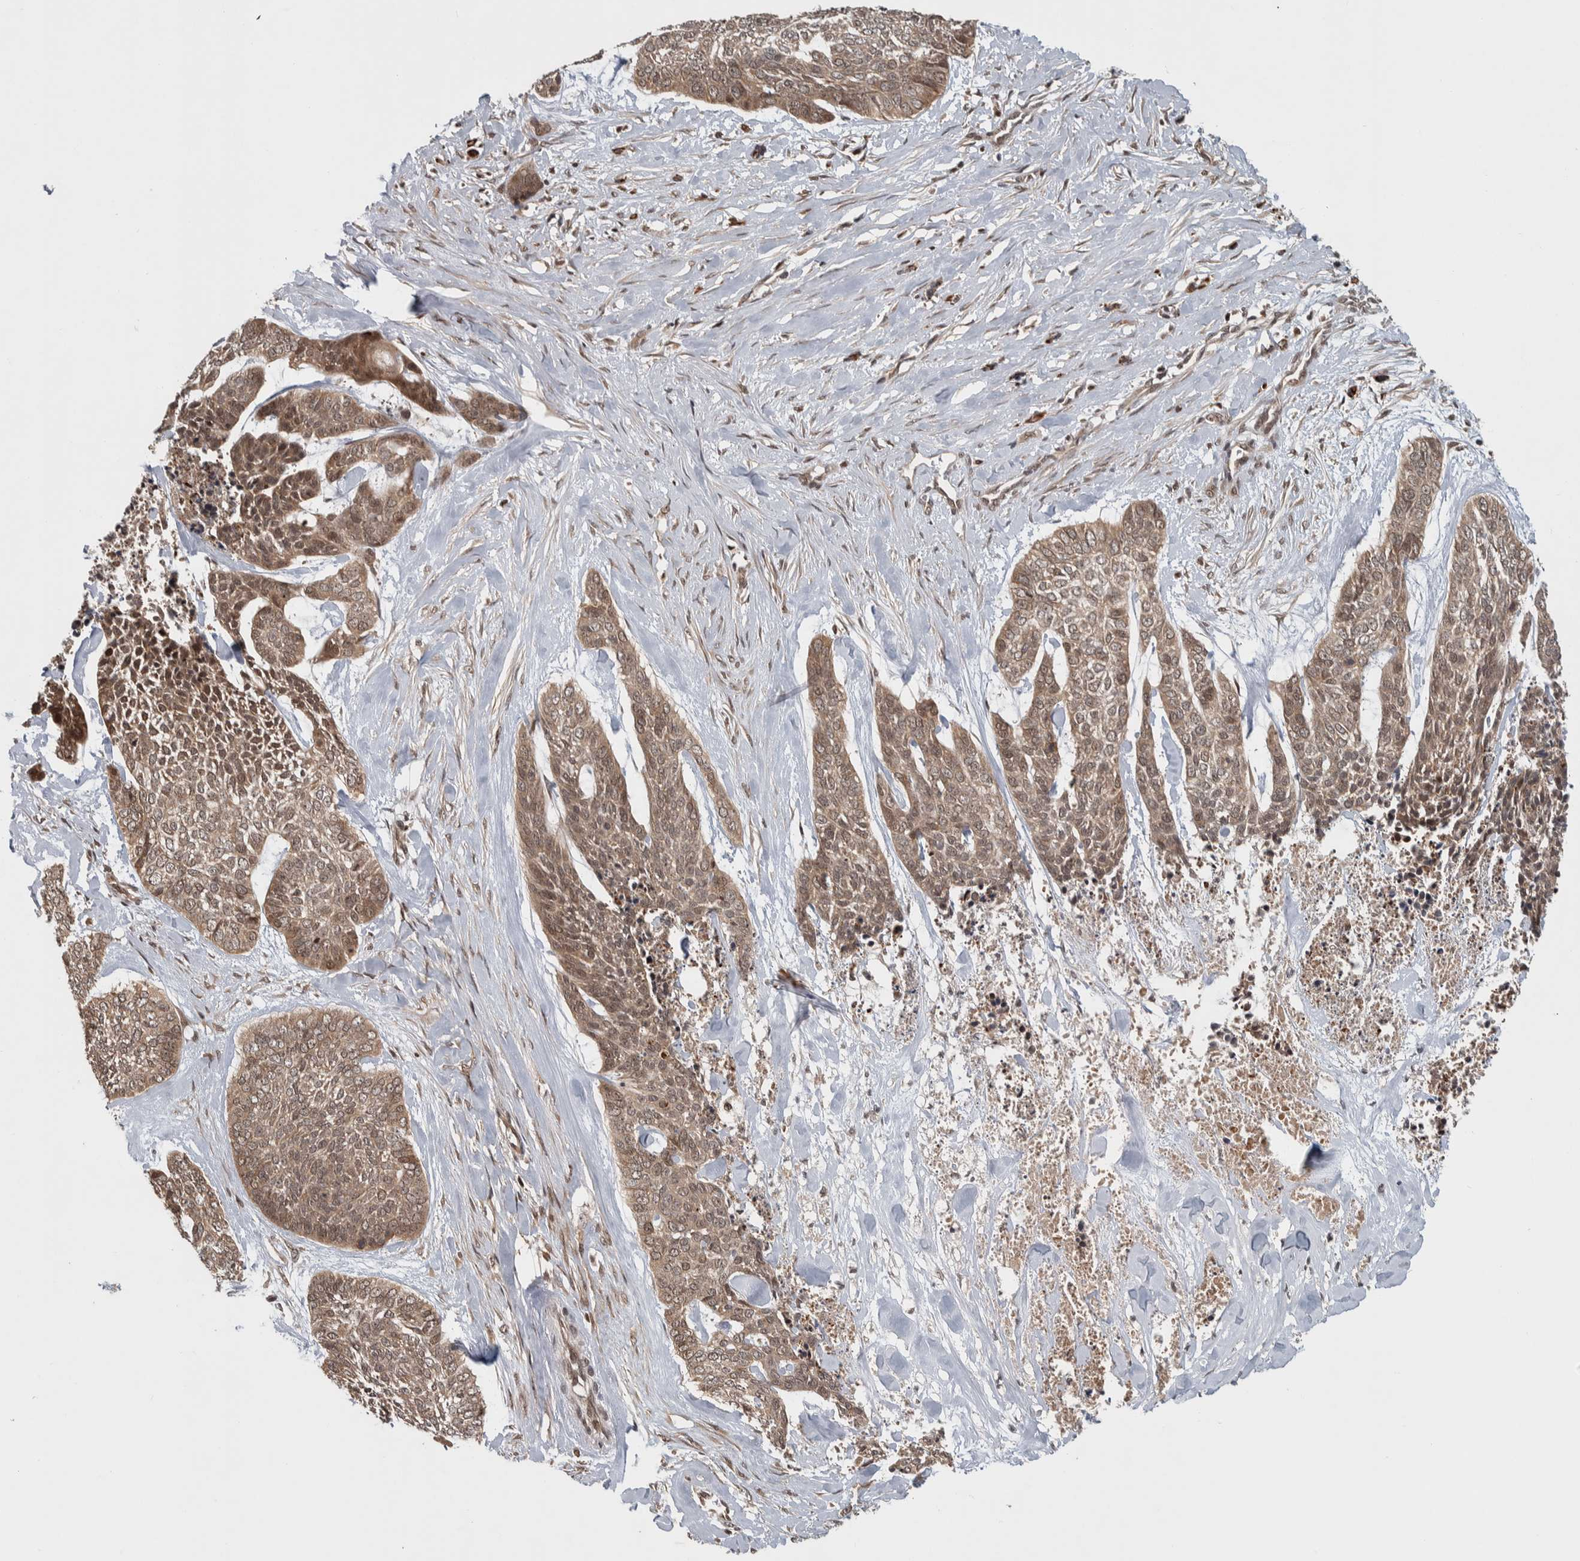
{"staining": {"intensity": "weak", "quantity": ">75%", "location": "cytoplasmic/membranous,nuclear"}, "tissue": "skin cancer", "cell_type": "Tumor cells", "image_type": "cancer", "snomed": [{"axis": "morphology", "description": "Basal cell carcinoma"}, {"axis": "topography", "description": "Skin"}], "caption": "A brown stain labels weak cytoplasmic/membranous and nuclear positivity of a protein in basal cell carcinoma (skin) tumor cells.", "gene": "RPS6KA4", "patient": {"sex": "female", "age": 64}}